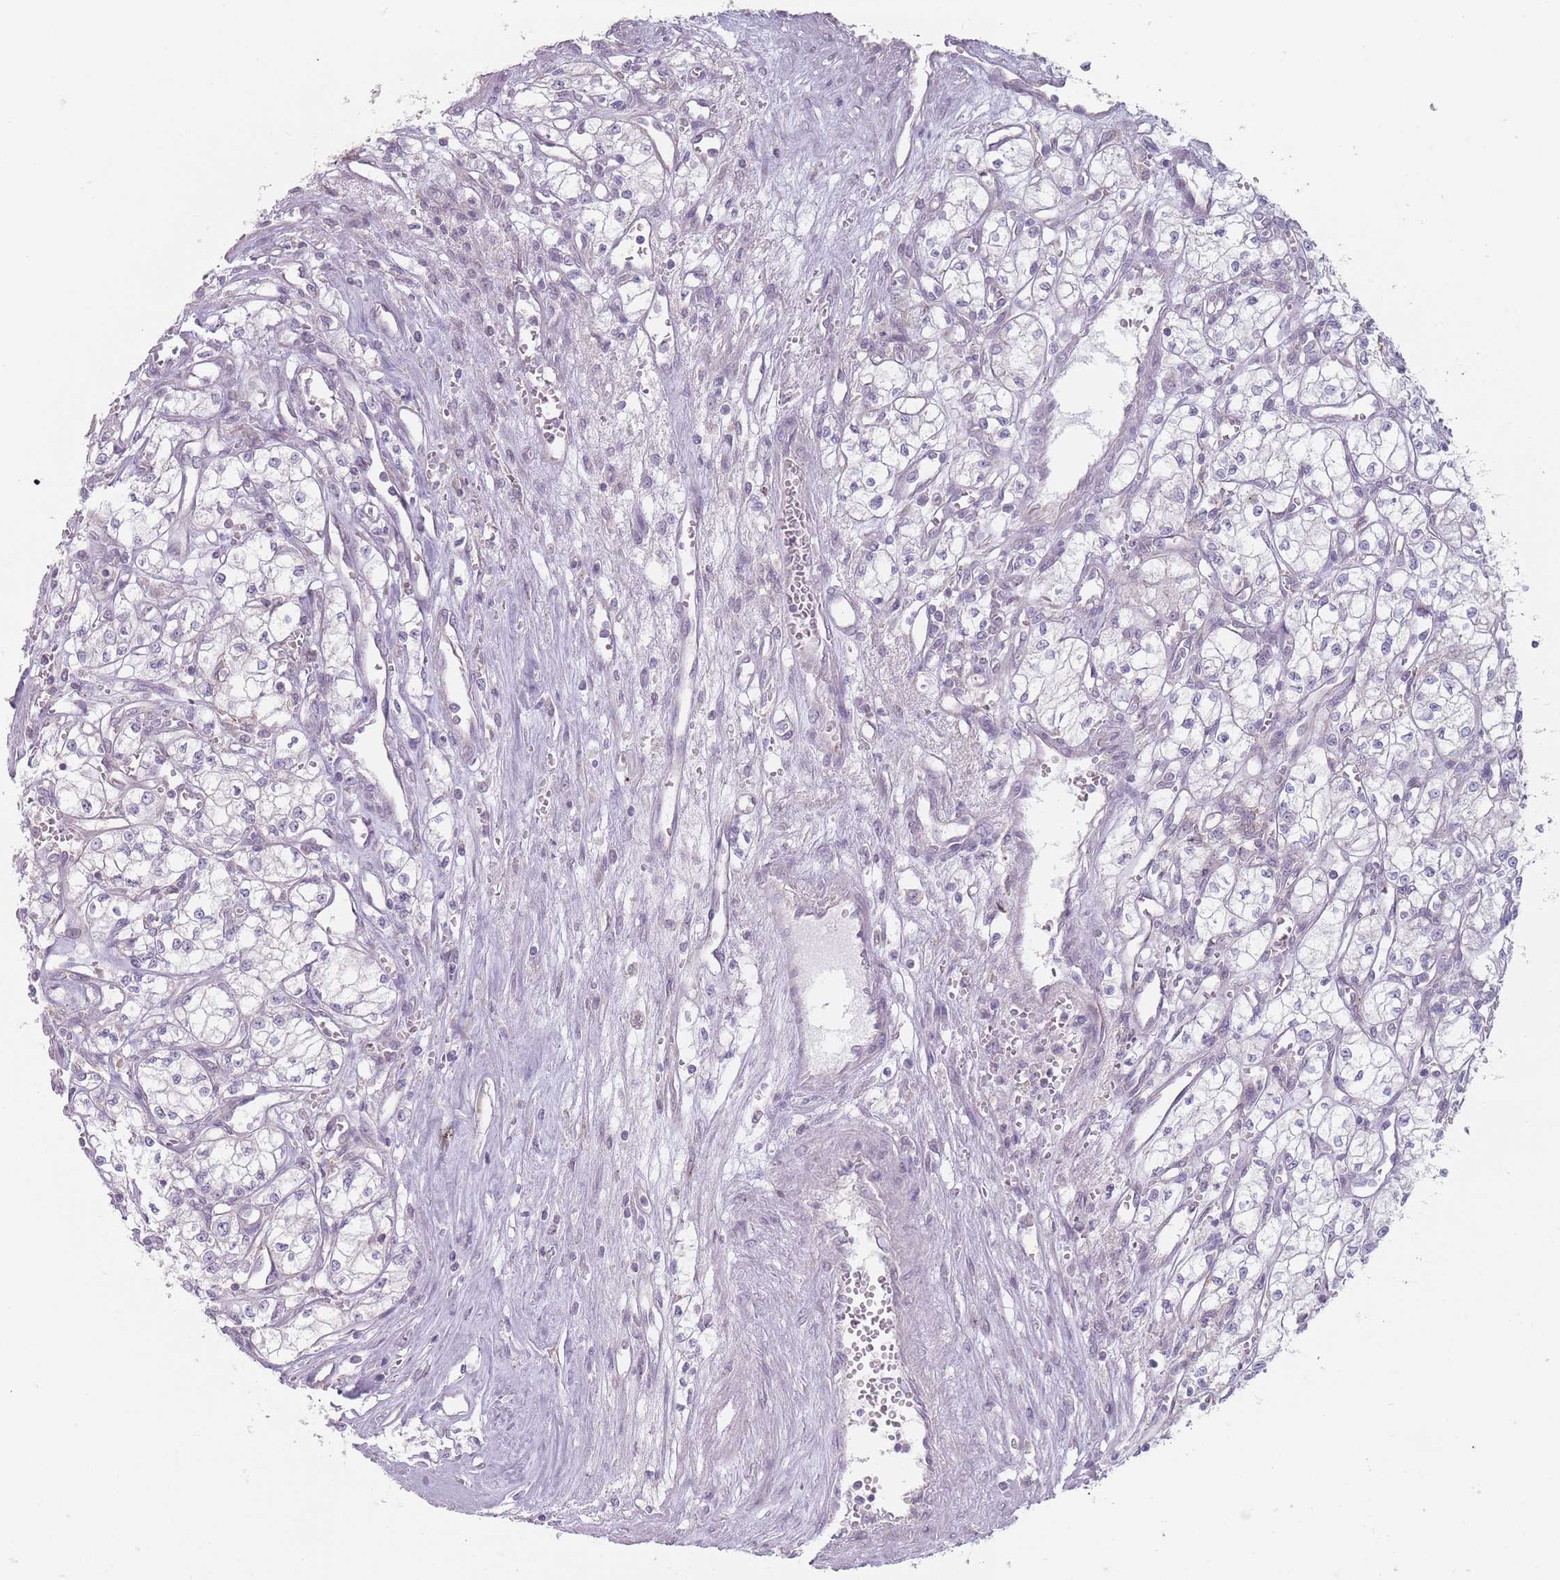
{"staining": {"intensity": "negative", "quantity": "none", "location": "none"}, "tissue": "renal cancer", "cell_type": "Tumor cells", "image_type": "cancer", "snomed": [{"axis": "morphology", "description": "Adenocarcinoma, NOS"}, {"axis": "topography", "description": "Kidney"}], "caption": "Immunohistochemistry (IHC) of human renal cancer (adenocarcinoma) exhibits no positivity in tumor cells.", "gene": "AKAIN1", "patient": {"sex": "male", "age": 59}}